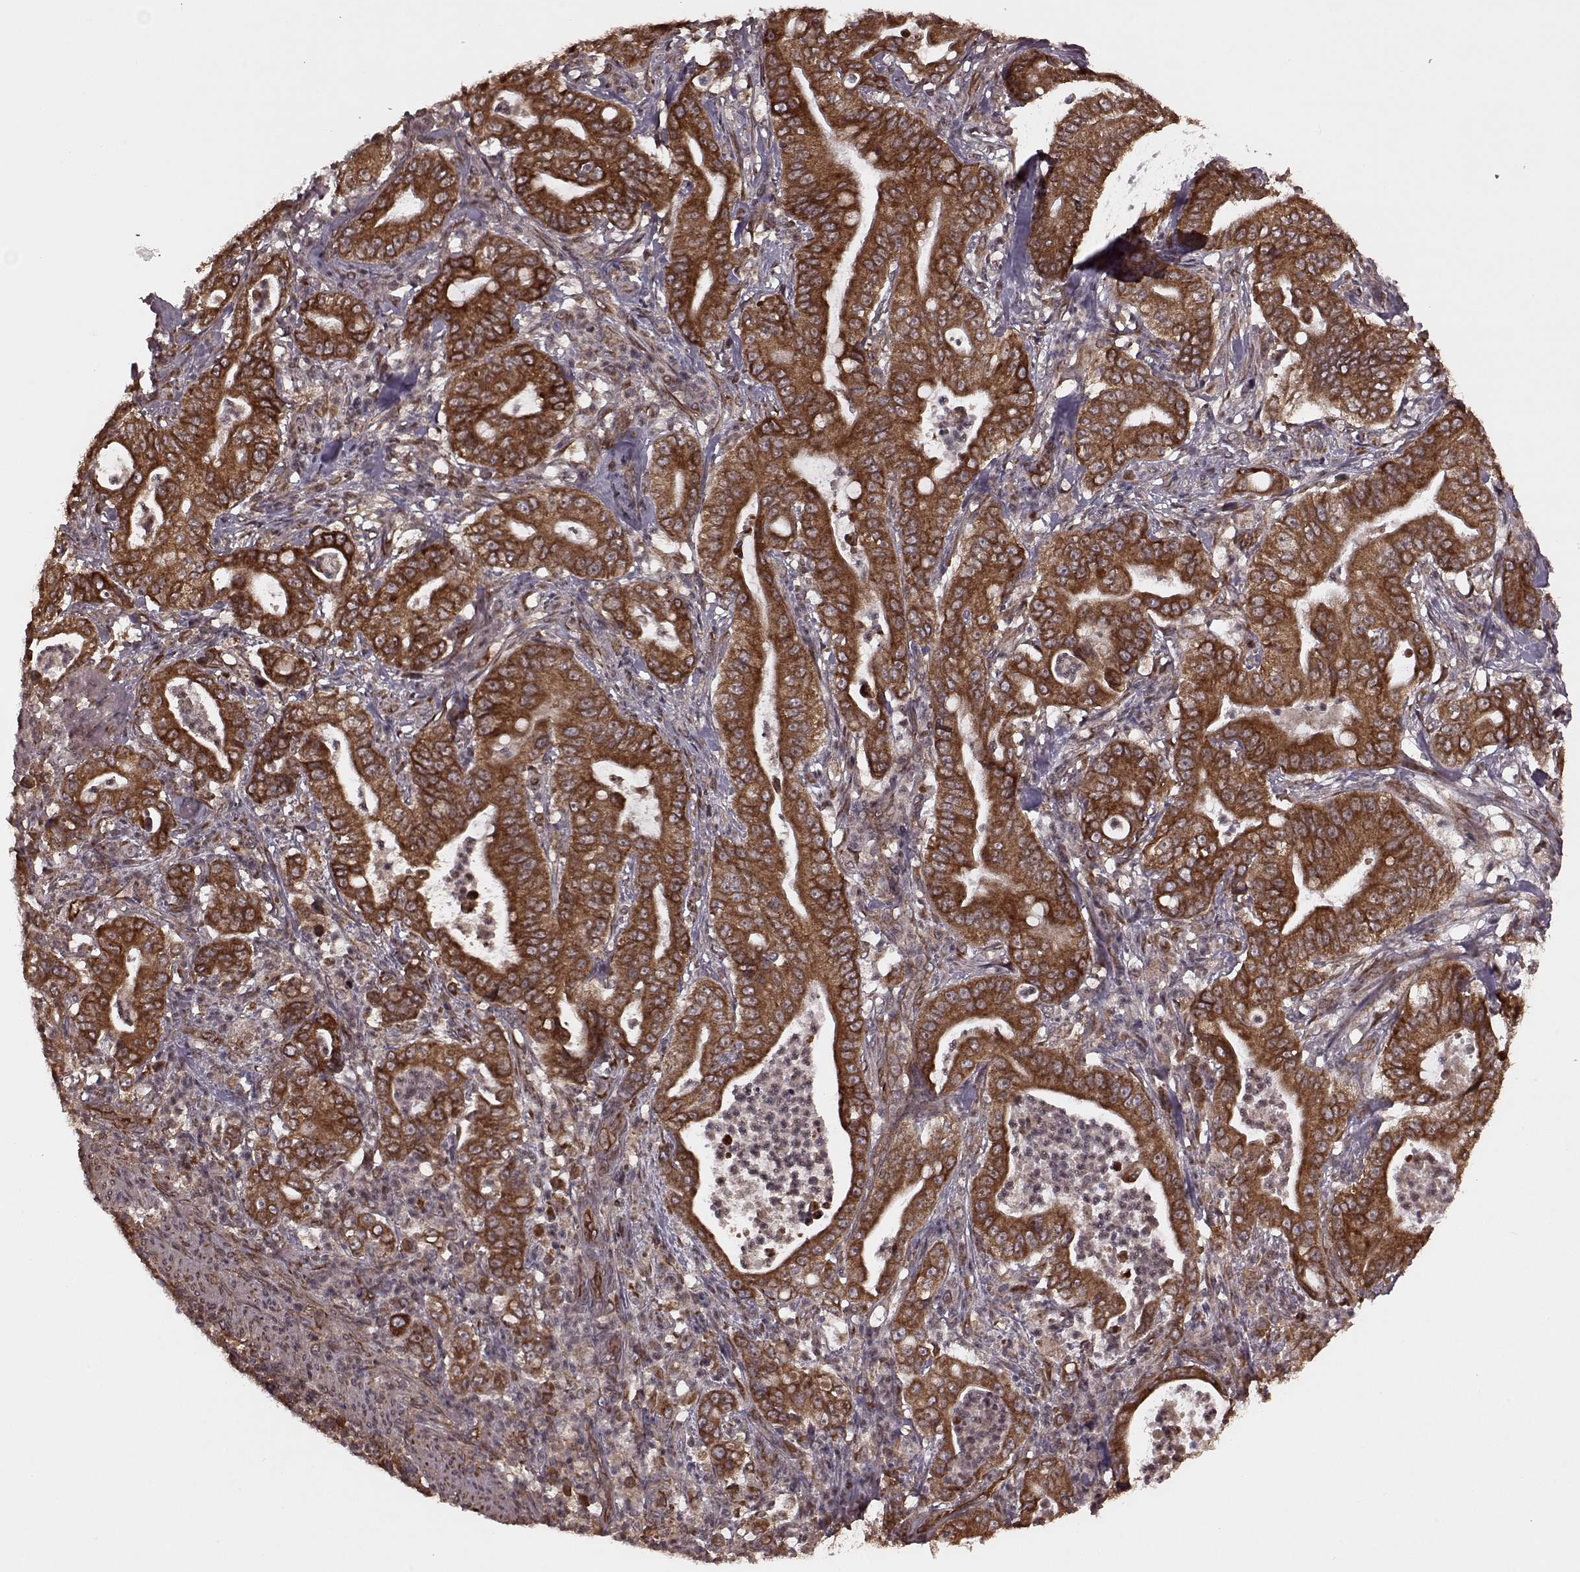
{"staining": {"intensity": "strong", "quantity": ">75%", "location": "cytoplasmic/membranous"}, "tissue": "pancreatic cancer", "cell_type": "Tumor cells", "image_type": "cancer", "snomed": [{"axis": "morphology", "description": "Adenocarcinoma, NOS"}, {"axis": "topography", "description": "Pancreas"}], "caption": "About >75% of tumor cells in pancreatic cancer reveal strong cytoplasmic/membranous protein expression as visualized by brown immunohistochemical staining.", "gene": "AGPAT1", "patient": {"sex": "male", "age": 71}}